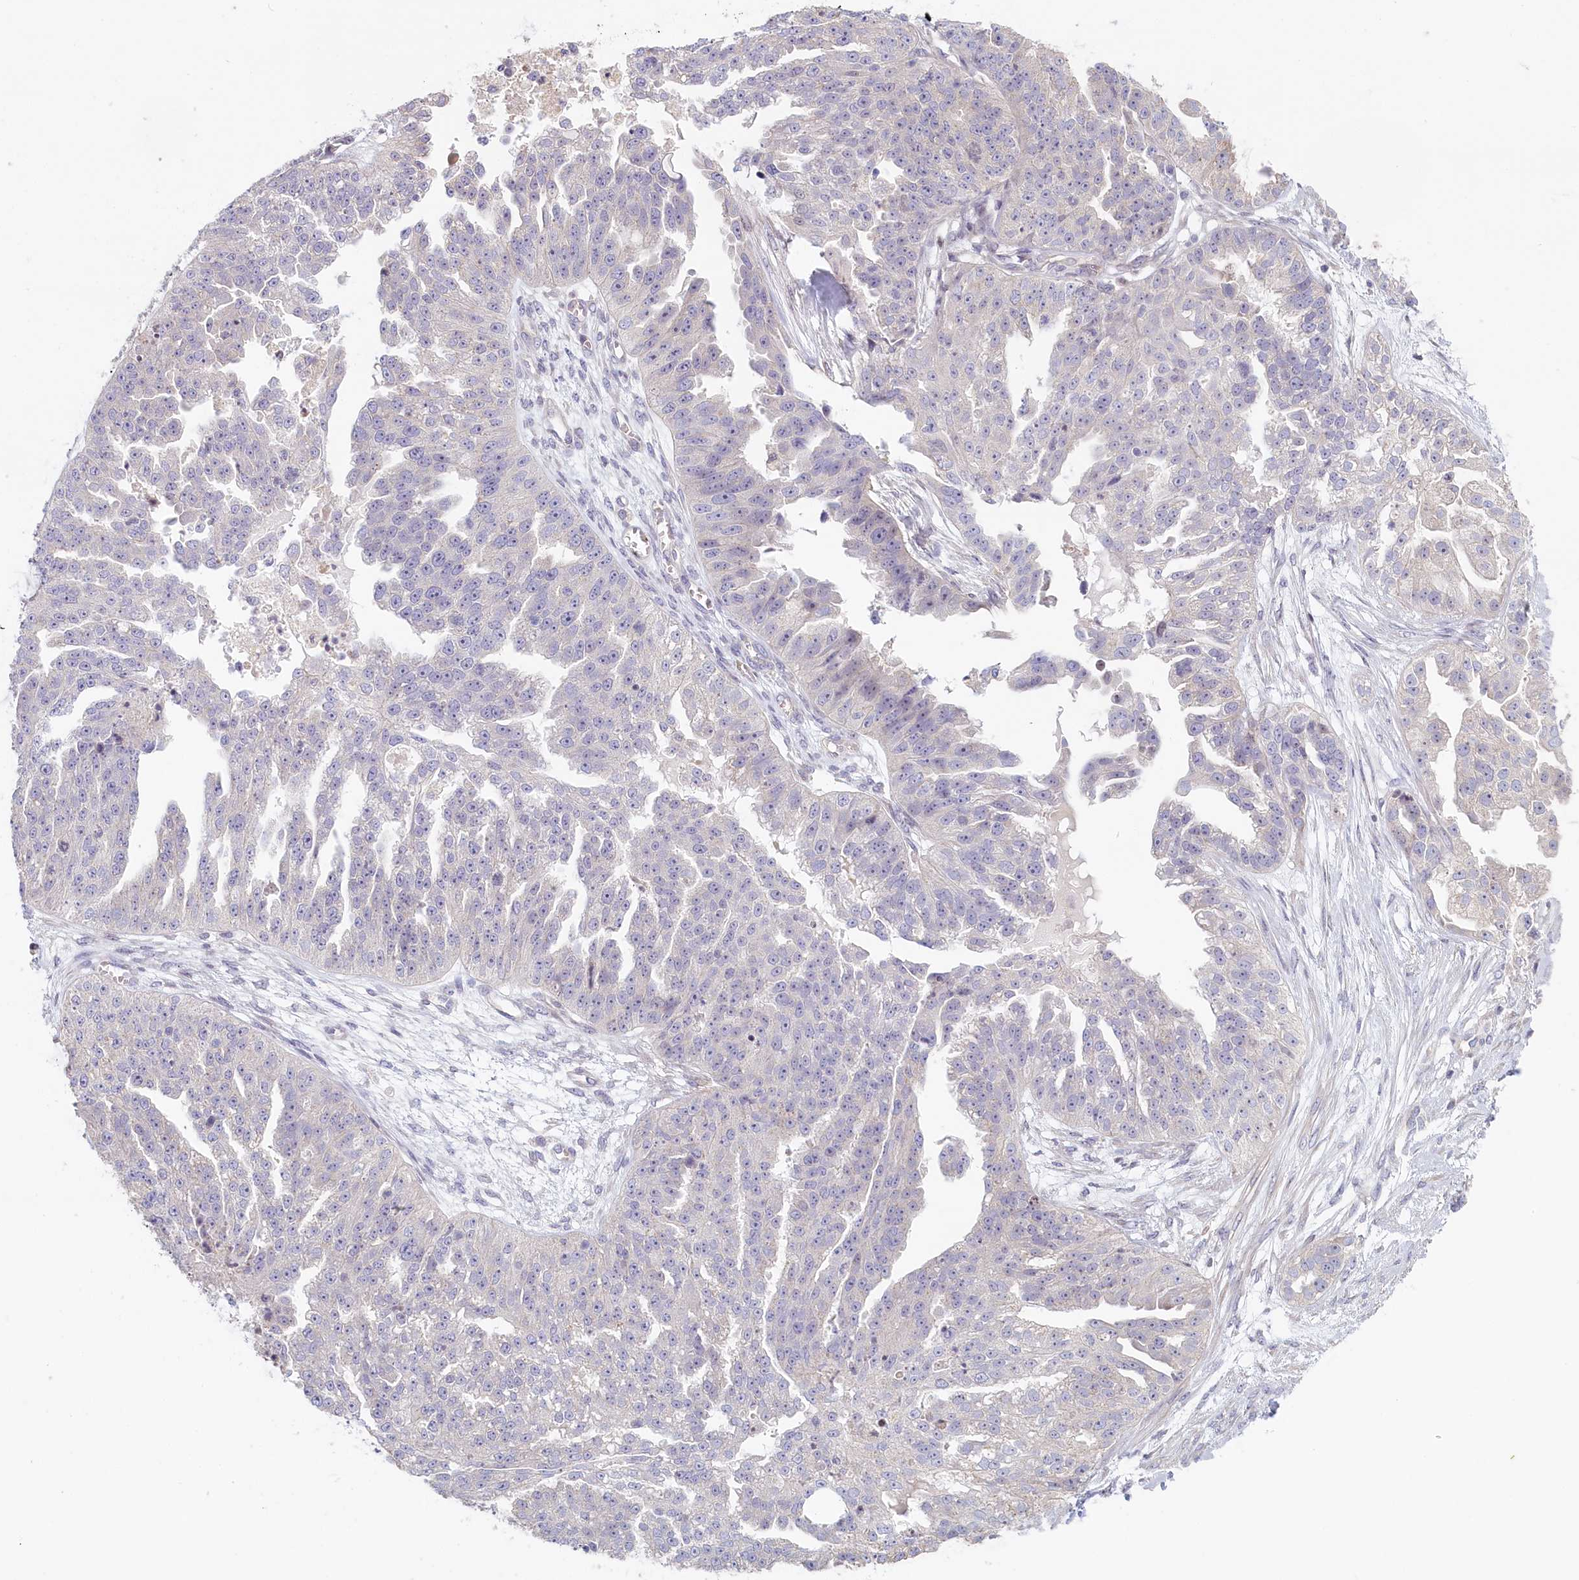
{"staining": {"intensity": "negative", "quantity": "none", "location": "none"}, "tissue": "ovarian cancer", "cell_type": "Tumor cells", "image_type": "cancer", "snomed": [{"axis": "morphology", "description": "Cystadenocarcinoma, serous, NOS"}, {"axis": "topography", "description": "Ovary"}], "caption": "There is no significant staining in tumor cells of ovarian cancer. The staining is performed using DAB (3,3'-diaminobenzidine) brown chromogen with nuclei counter-stained in using hematoxylin.", "gene": "INTS4", "patient": {"sex": "female", "age": 58}}